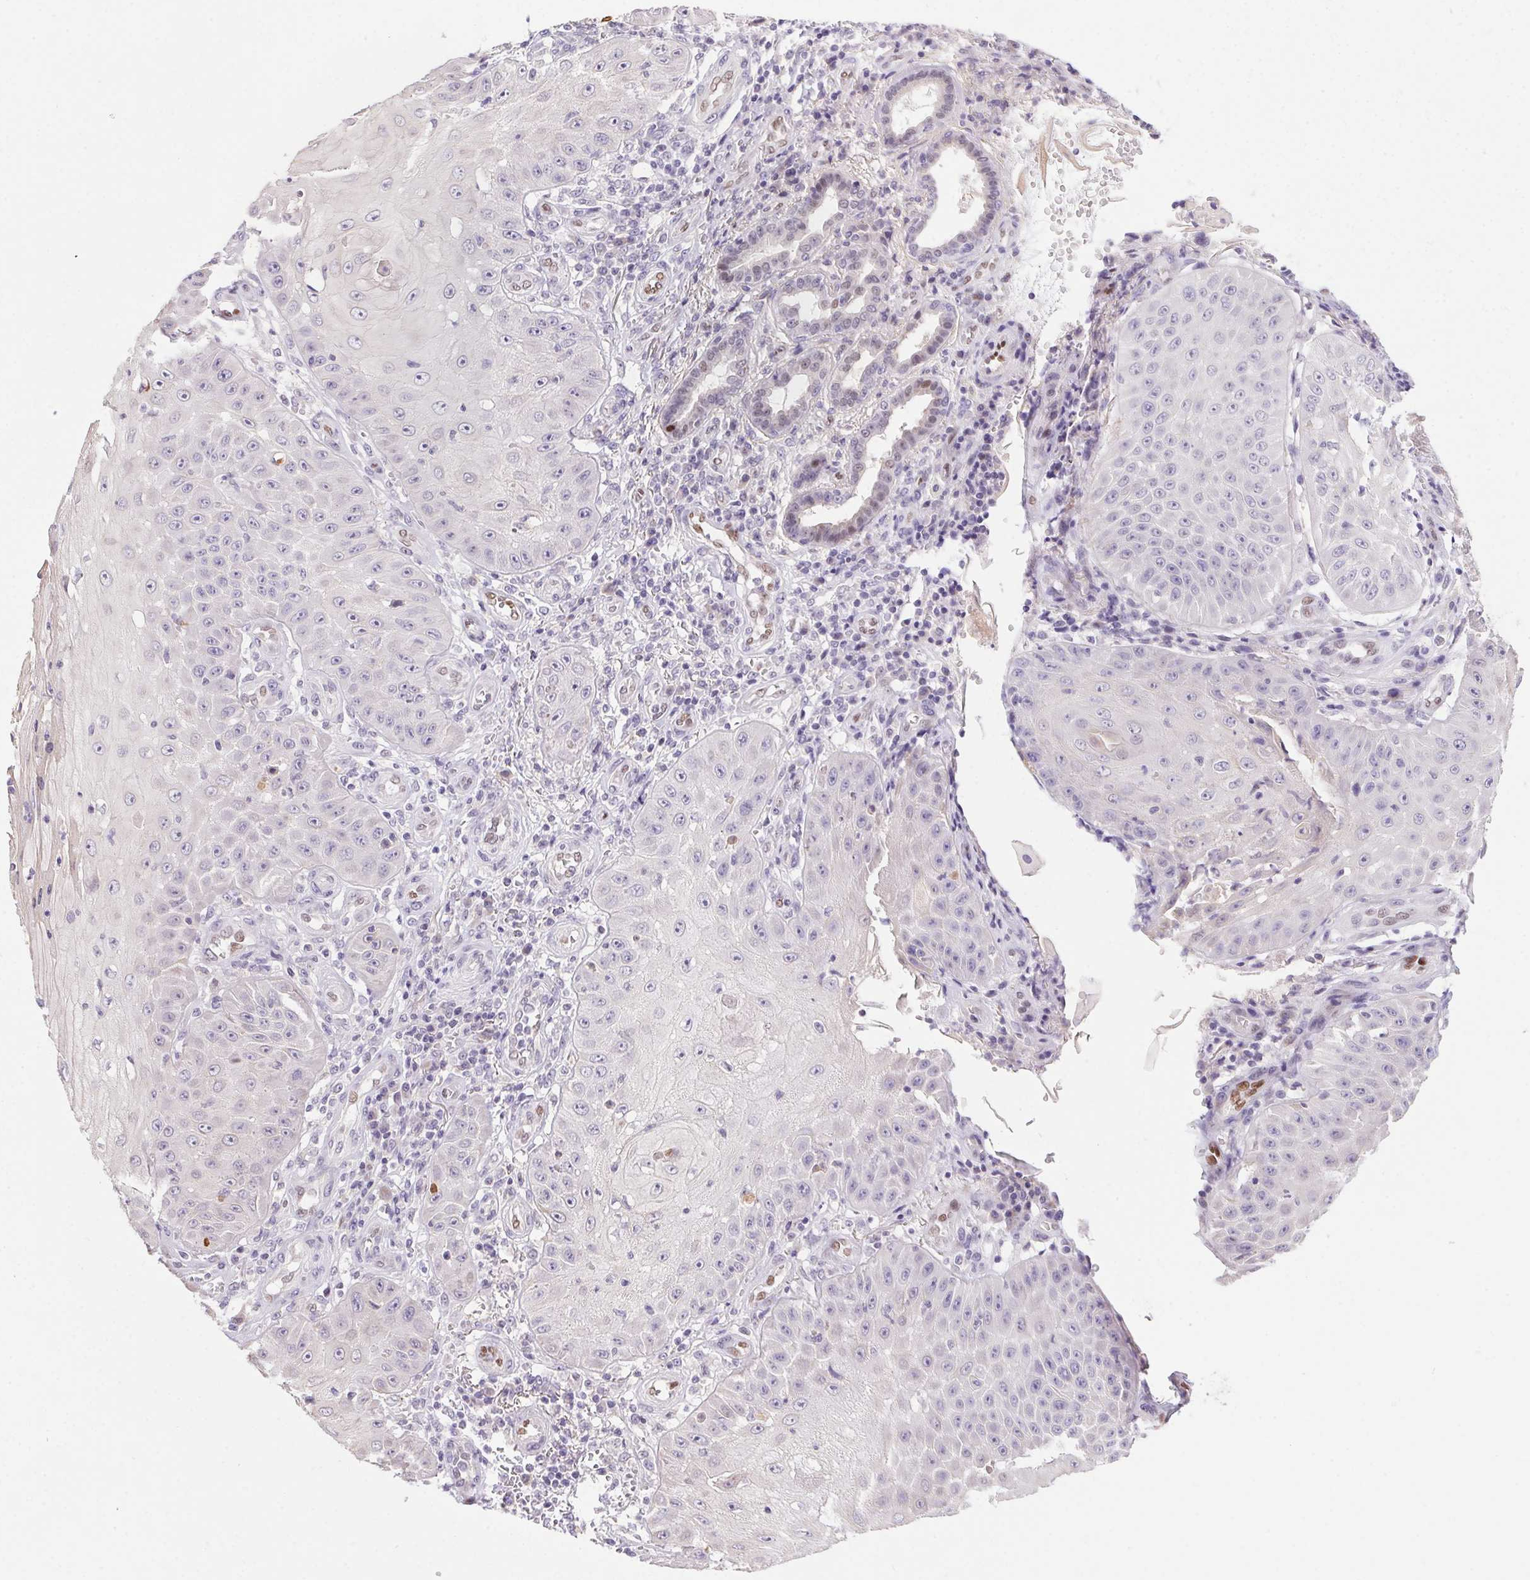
{"staining": {"intensity": "negative", "quantity": "none", "location": "none"}, "tissue": "skin cancer", "cell_type": "Tumor cells", "image_type": "cancer", "snomed": [{"axis": "morphology", "description": "Squamous cell carcinoma, NOS"}, {"axis": "topography", "description": "Skin"}], "caption": "IHC micrograph of human squamous cell carcinoma (skin) stained for a protein (brown), which displays no staining in tumor cells.", "gene": "SP9", "patient": {"sex": "male", "age": 70}}